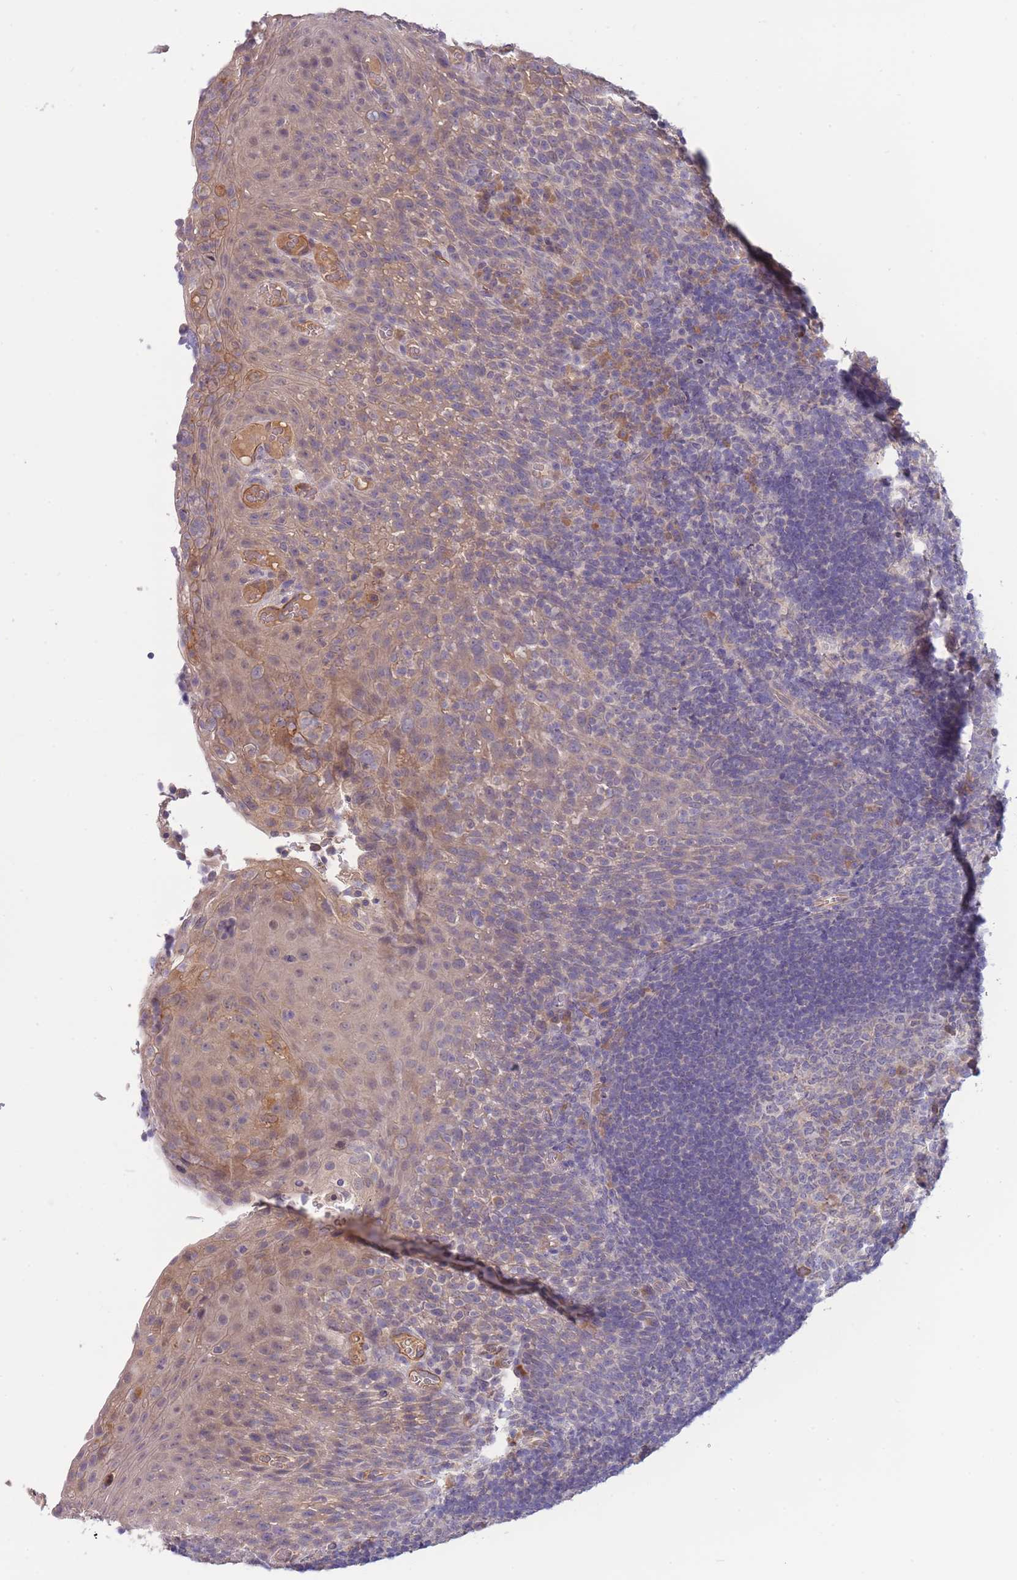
{"staining": {"intensity": "moderate", "quantity": "<25%", "location": "cytoplasmic/membranous"}, "tissue": "tonsil", "cell_type": "Germinal center cells", "image_type": "normal", "snomed": [{"axis": "morphology", "description": "Normal tissue, NOS"}, {"axis": "topography", "description": "Tonsil"}], "caption": "Protein expression analysis of benign human tonsil reveals moderate cytoplasmic/membranous staining in about <25% of germinal center cells. (DAB (3,3'-diaminobenzidine) IHC, brown staining for protein, blue staining for nuclei).", "gene": "NDUFAF5", "patient": {"sex": "male", "age": 17}}